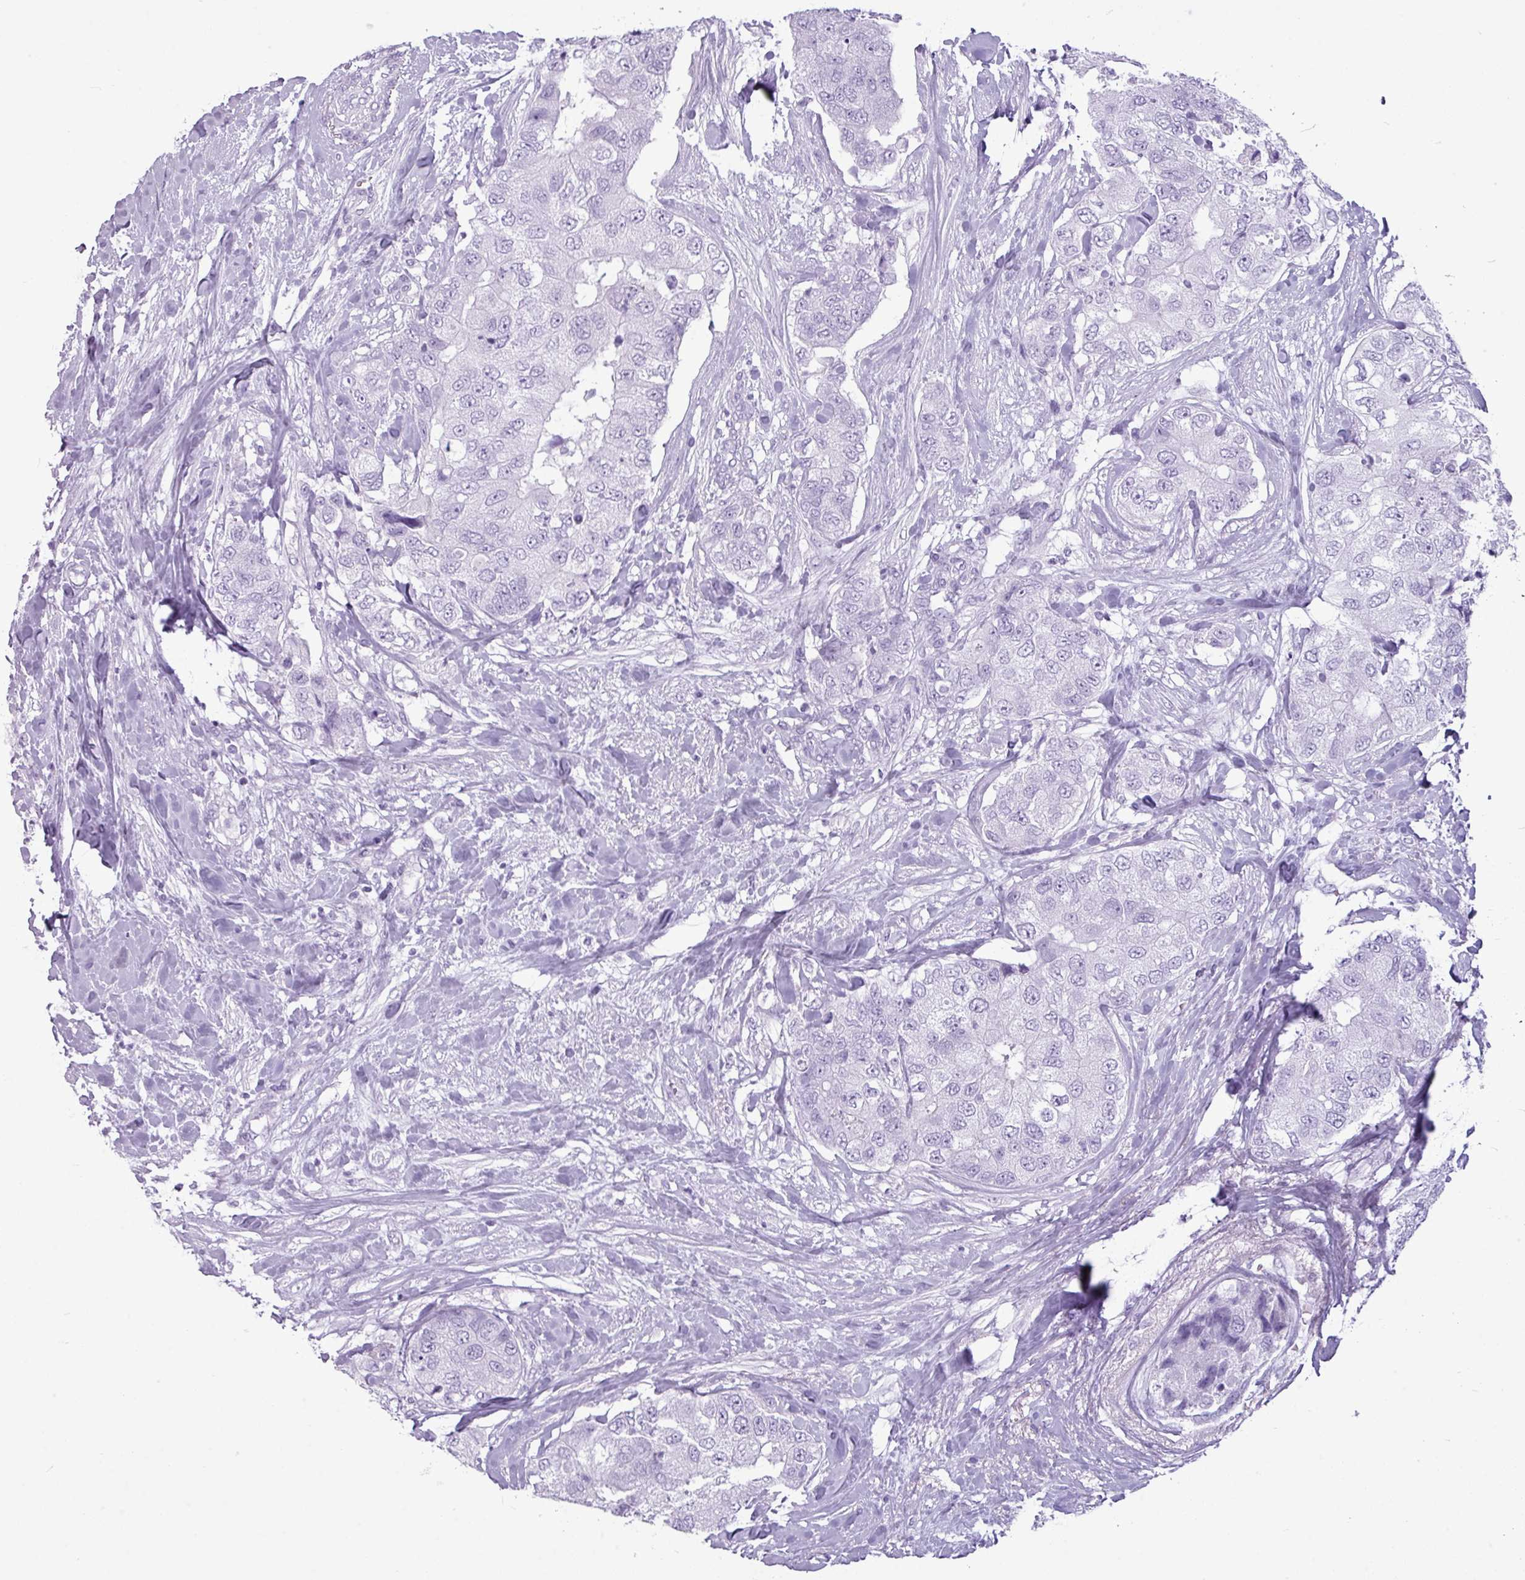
{"staining": {"intensity": "negative", "quantity": "none", "location": "none"}, "tissue": "breast cancer", "cell_type": "Tumor cells", "image_type": "cancer", "snomed": [{"axis": "morphology", "description": "Duct carcinoma"}, {"axis": "topography", "description": "Breast"}], "caption": "High power microscopy photomicrograph of an immunohistochemistry histopathology image of intraductal carcinoma (breast), revealing no significant positivity in tumor cells. (DAB immunohistochemistry (IHC) with hematoxylin counter stain).", "gene": "AMY1B", "patient": {"sex": "female", "age": 62}}